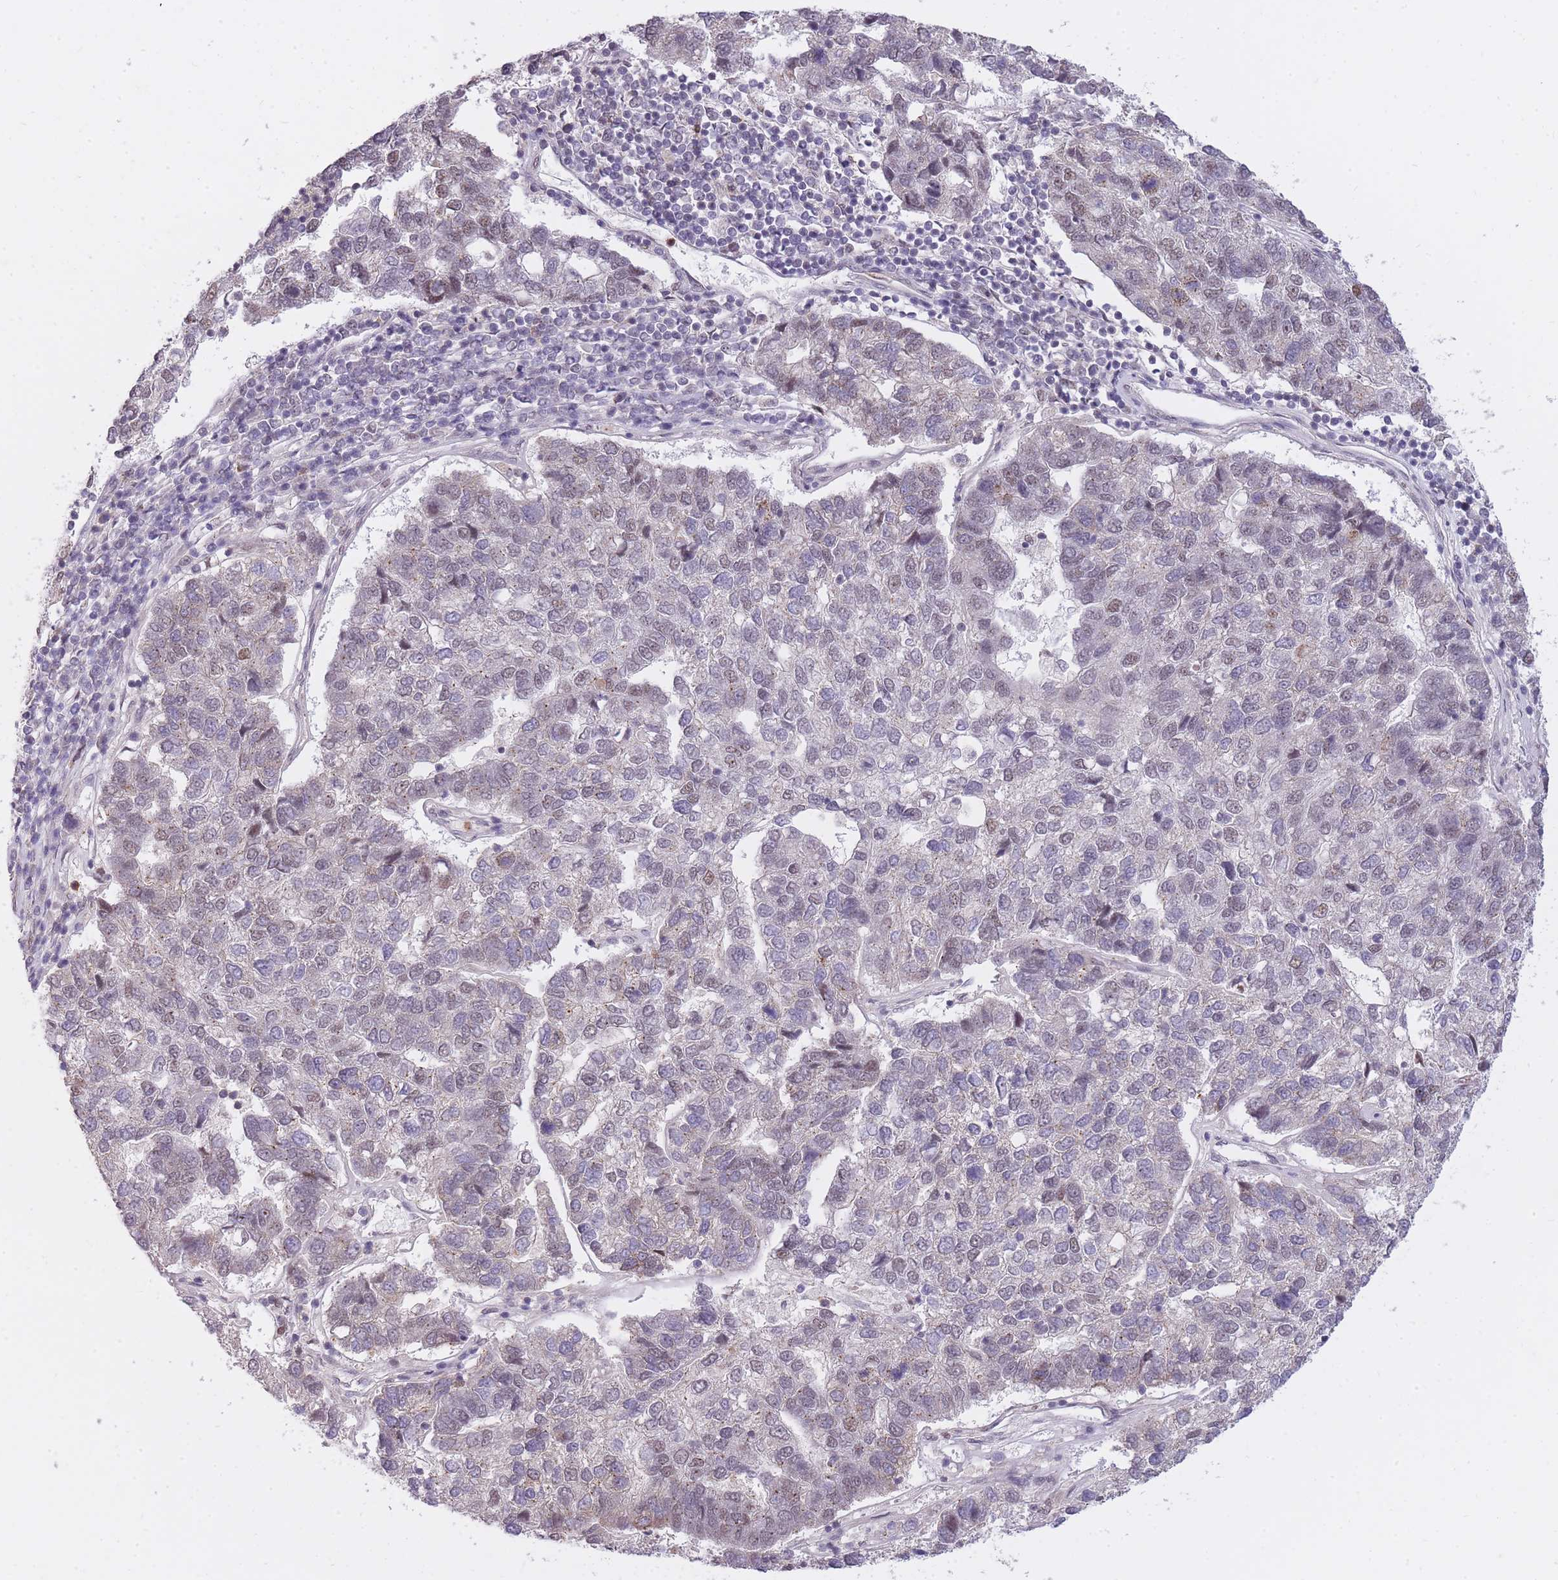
{"staining": {"intensity": "weak", "quantity": "25%-75%", "location": "nuclear"}, "tissue": "pancreatic cancer", "cell_type": "Tumor cells", "image_type": "cancer", "snomed": [{"axis": "morphology", "description": "Adenocarcinoma, NOS"}, {"axis": "topography", "description": "Pancreas"}], "caption": "Immunohistochemical staining of human pancreatic cancer (adenocarcinoma) shows low levels of weak nuclear expression in about 25%-75% of tumor cells. The protein of interest is stained brown, and the nuclei are stained in blue (DAB (3,3'-diaminobenzidine) IHC with brightfield microscopy, high magnification).", "gene": "TIGD1", "patient": {"sex": "female", "age": 61}}